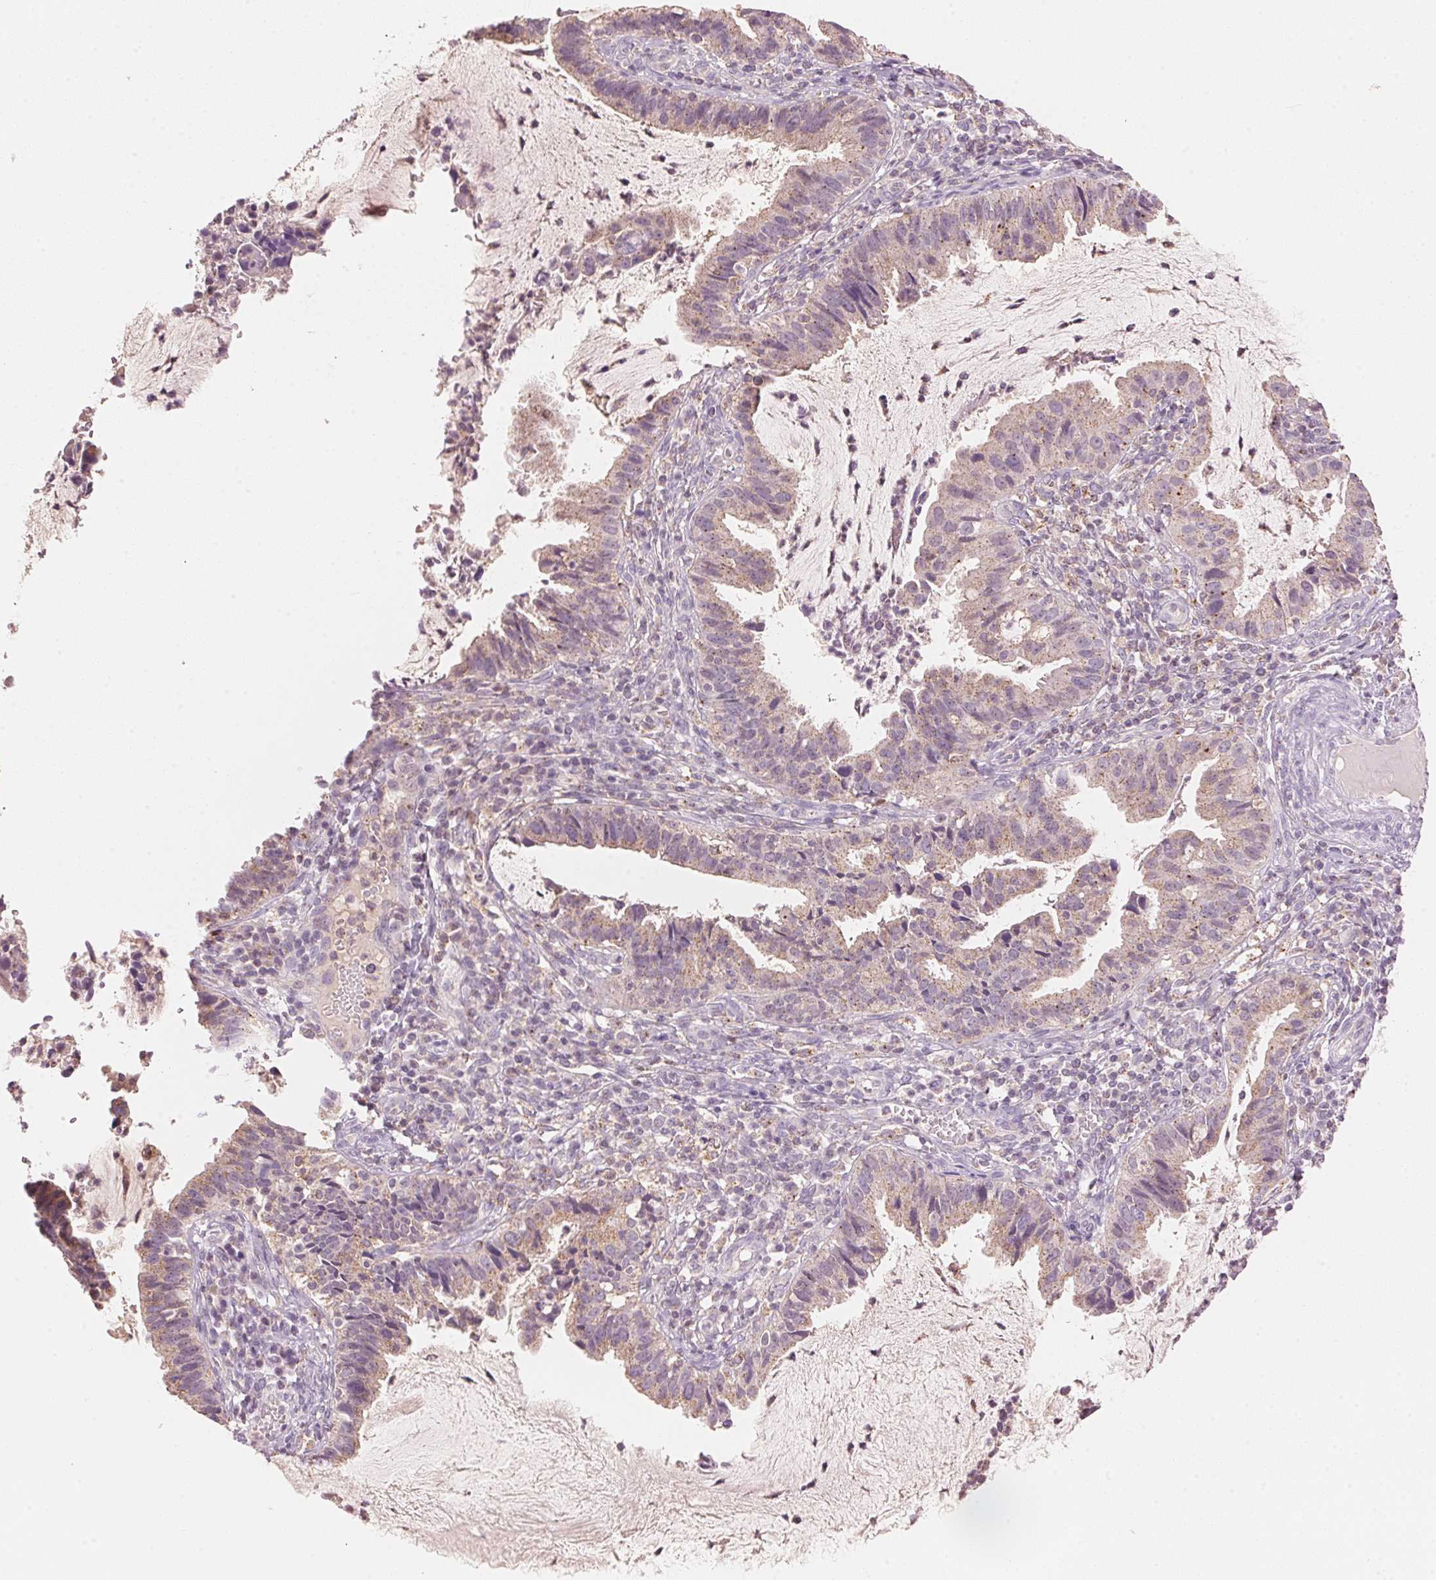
{"staining": {"intensity": "weak", "quantity": "25%-75%", "location": "cytoplasmic/membranous"}, "tissue": "cervical cancer", "cell_type": "Tumor cells", "image_type": "cancer", "snomed": [{"axis": "morphology", "description": "Adenocarcinoma, NOS"}, {"axis": "topography", "description": "Cervix"}], "caption": "Human cervical cancer (adenocarcinoma) stained with a brown dye exhibits weak cytoplasmic/membranous positive expression in approximately 25%-75% of tumor cells.", "gene": "HOXB13", "patient": {"sex": "female", "age": 34}}